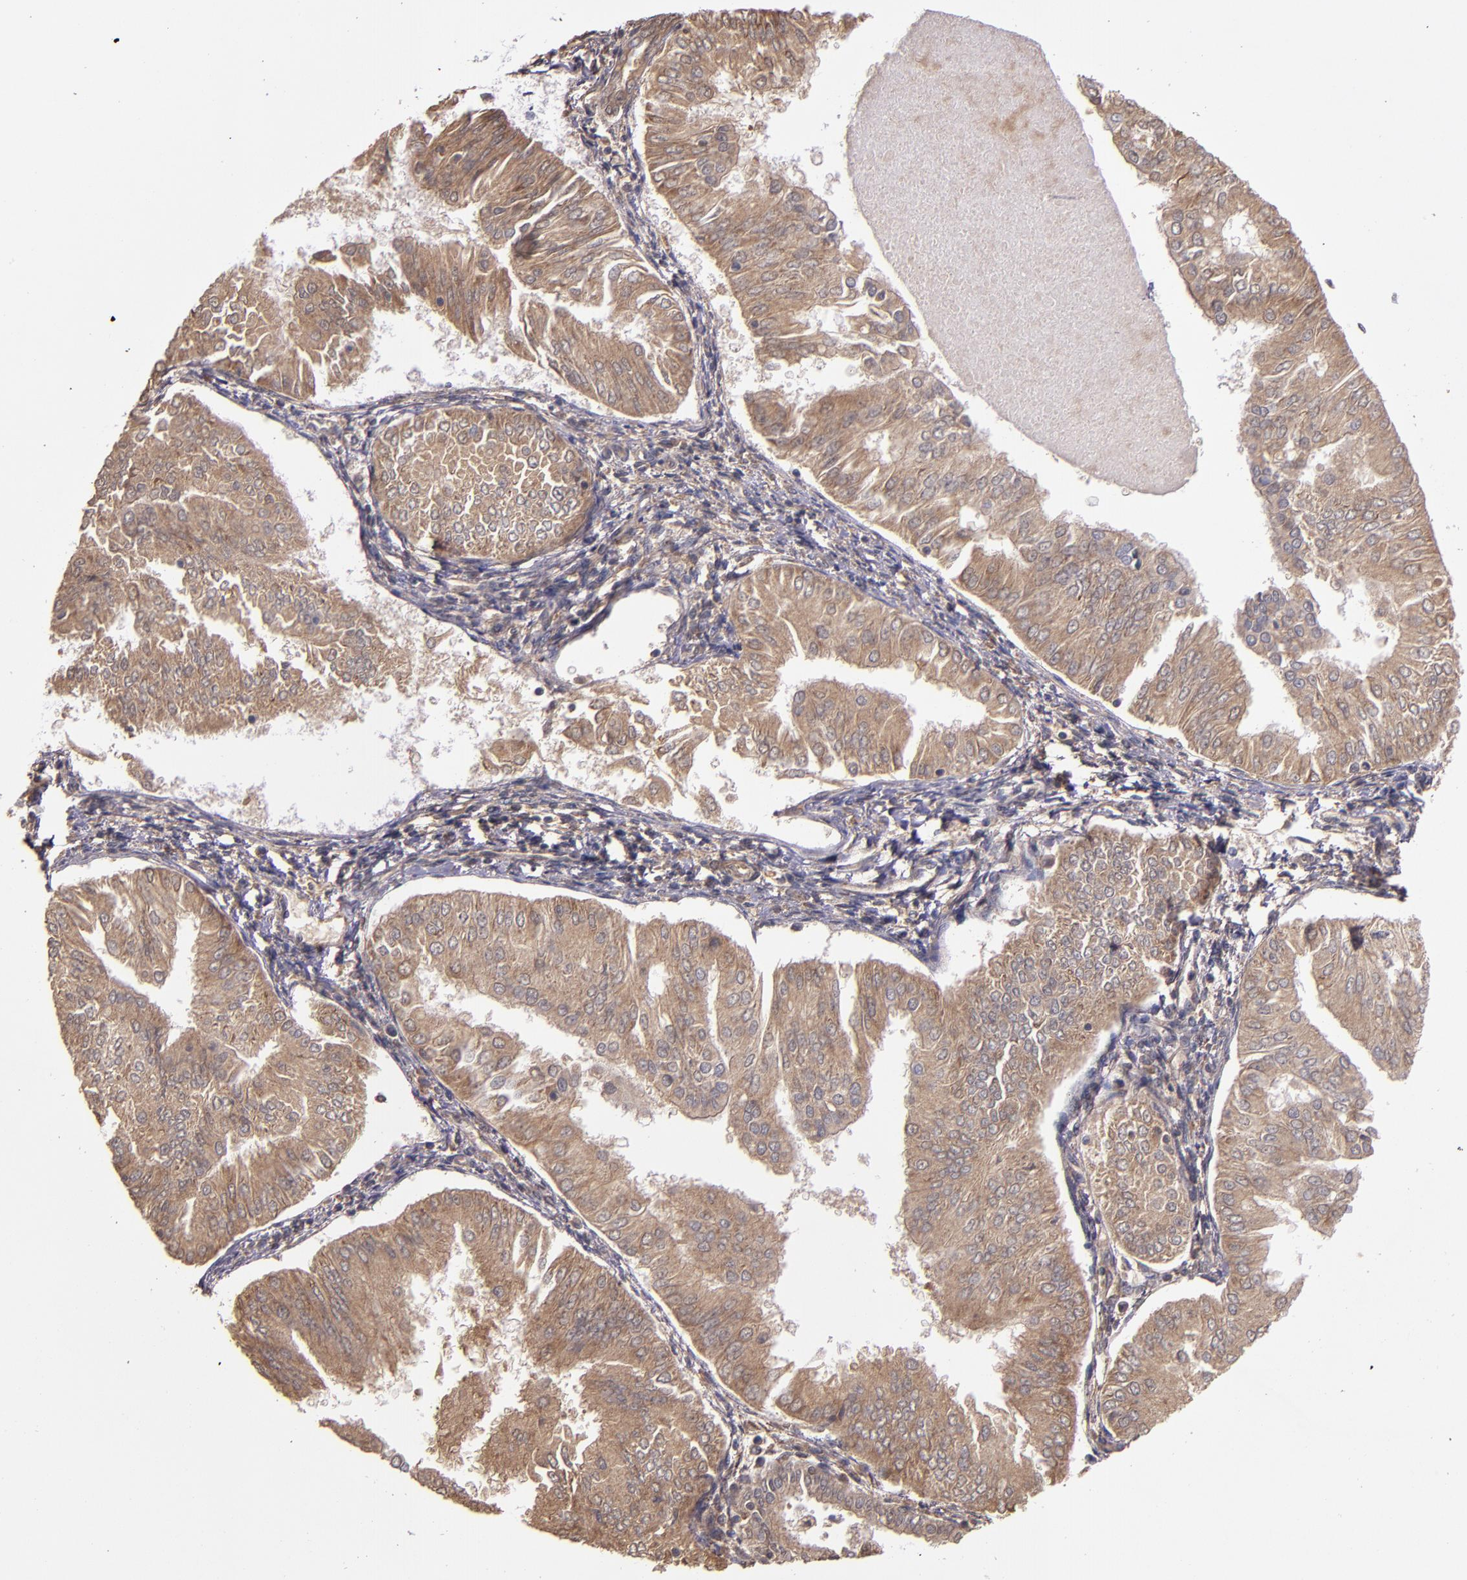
{"staining": {"intensity": "weak", "quantity": ">75%", "location": "cytoplasmic/membranous"}, "tissue": "endometrial cancer", "cell_type": "Tumor cells", "image_type": "cancer", "snomed": [{"axis": "morphology", "description": "Adenocarcinoma, NOS"}, {"axis": "topography", "description": "Endometrium"}], "caption": "IHC photomicrograph of neoplastic tissue: human adenocarcinoma (endometrial) stained using immunohistochemistry (IHC) reveals low levels of weak protein expression localized specifically in the cytoplasmic/membranous of tumor cells, appearing as a cytoplasmic/membranous brown color.", "gene": "PRAF2", "patient": {"sex": "female", "age": 53}}